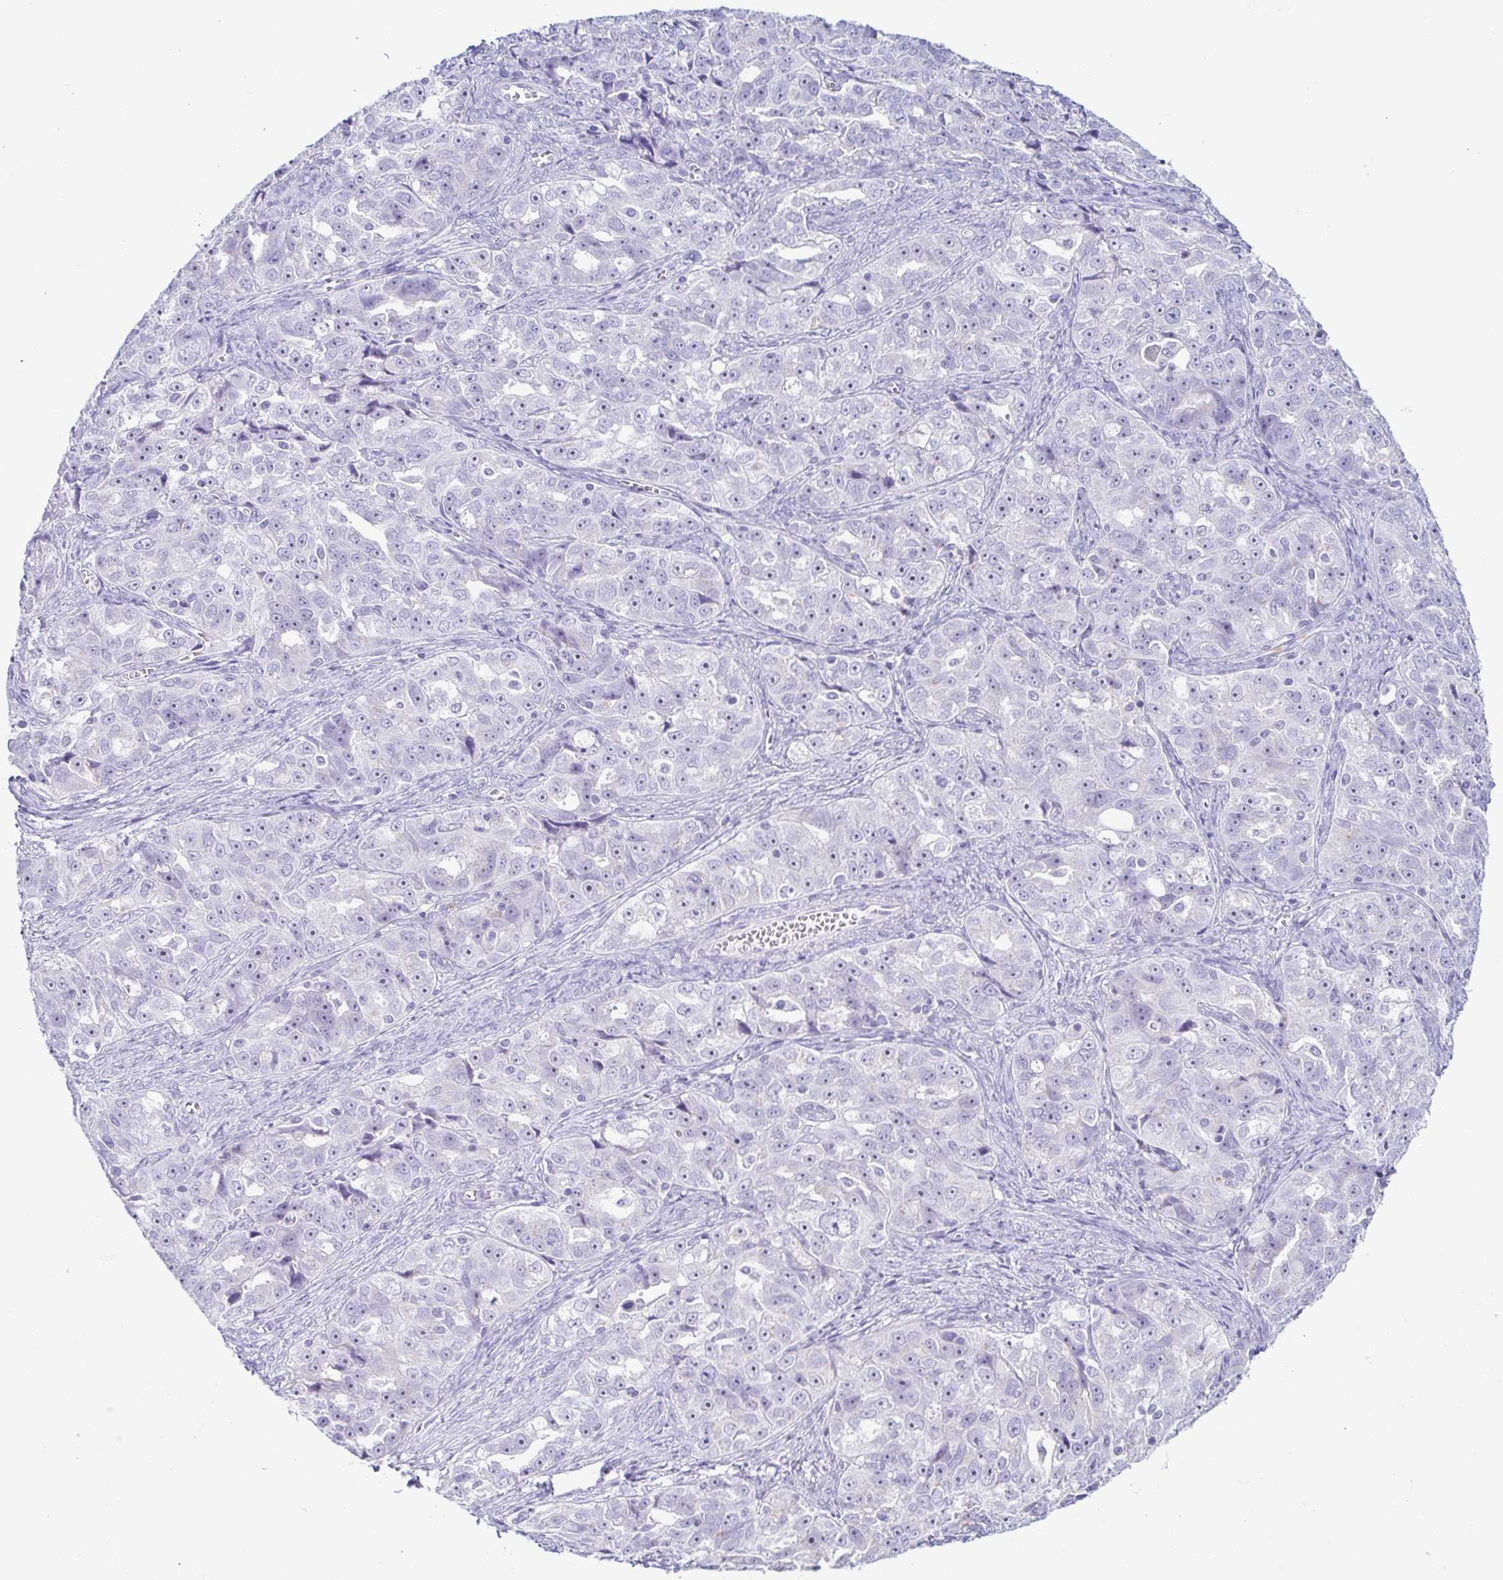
{"staining": {"intensity": "negative", "quantity": "none", "location": "none"}, "tissue": "ovarian cancer", "cell_type": "Tumor cells", "image_type": "cancer", "snomed": [{"axis": "morphology", "description": "Cystadenocarcinoma, serous, NOS"}, {"axis": "topography", "description": "Ovary"}], "caption": "A histopathology image of ovarian cancer (serous cystadenocarcinoma) stained for a protein exhibits no brown staining in tumor cells. (Stains: DAB immunohistochemistry (IHC) with hematoxylin counter stain, Microscopy: brightfield microscopy at high magnification).", "gene": "AZU1", "patient": {"sex": "female", "age": 51}}